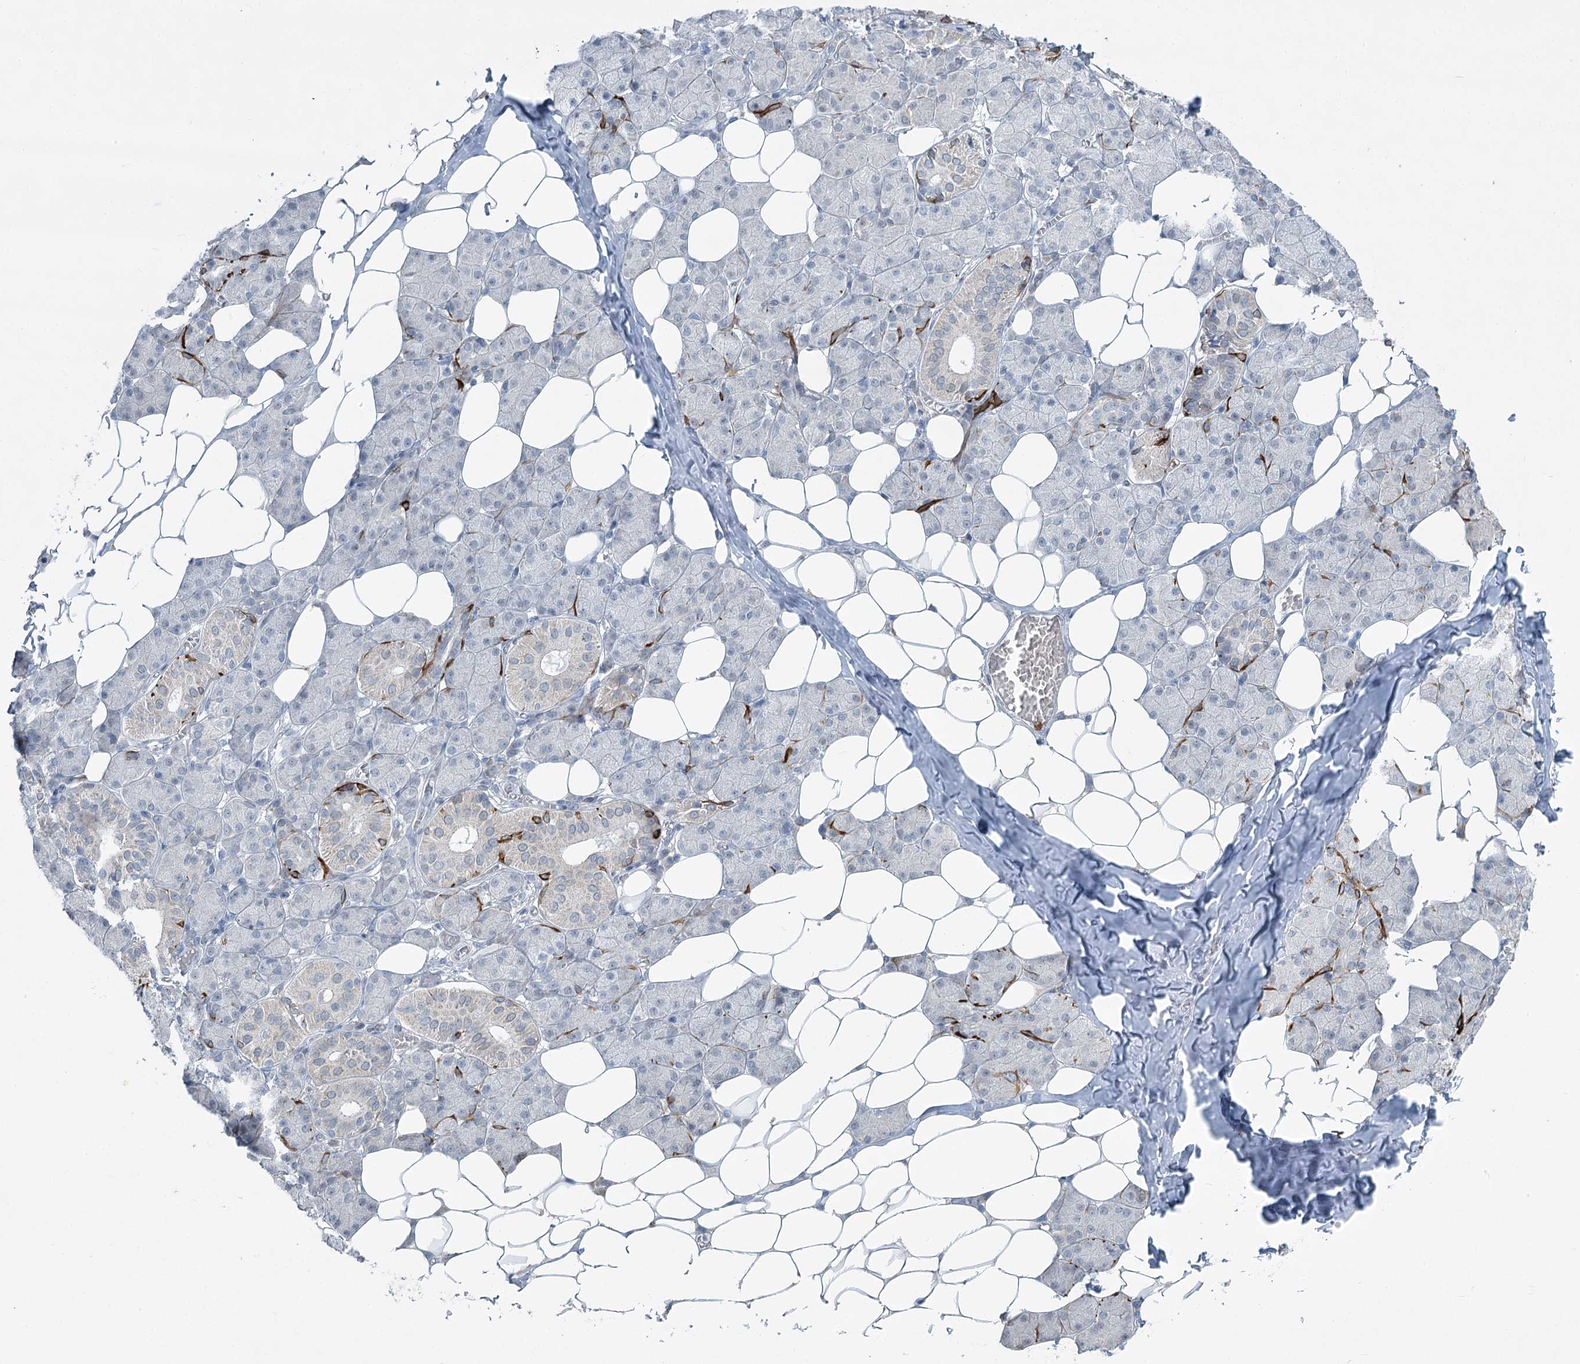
{"staining": {"intensity": "moderate", "quantity": "<25%", "location": "cytoplasmic/membranous"}, "tissue": "salivary gland", "cell_type": "Glandular cells", "image_type": "normal", "snomed": [{"axis": "morphology", "description": "Normal tissue, NOS"}, {"axis": "topography", "description": "Salivary gland"}], "caption": "High-power microscopy captured an immunohistochemistry (IHC) histopathology image of unremarkable salivary gland, revealing moderate cytoplasmic/membranous positivity in about <25% of glandular cells. Using DAB (3,3'-diaminobenzidine) (brown) and hematoxylin (blue) stains, captured at high magnification using brightfield microscopy.", "gene": "ABITRAM", "patient": {"sex": "female", "age": 33}}